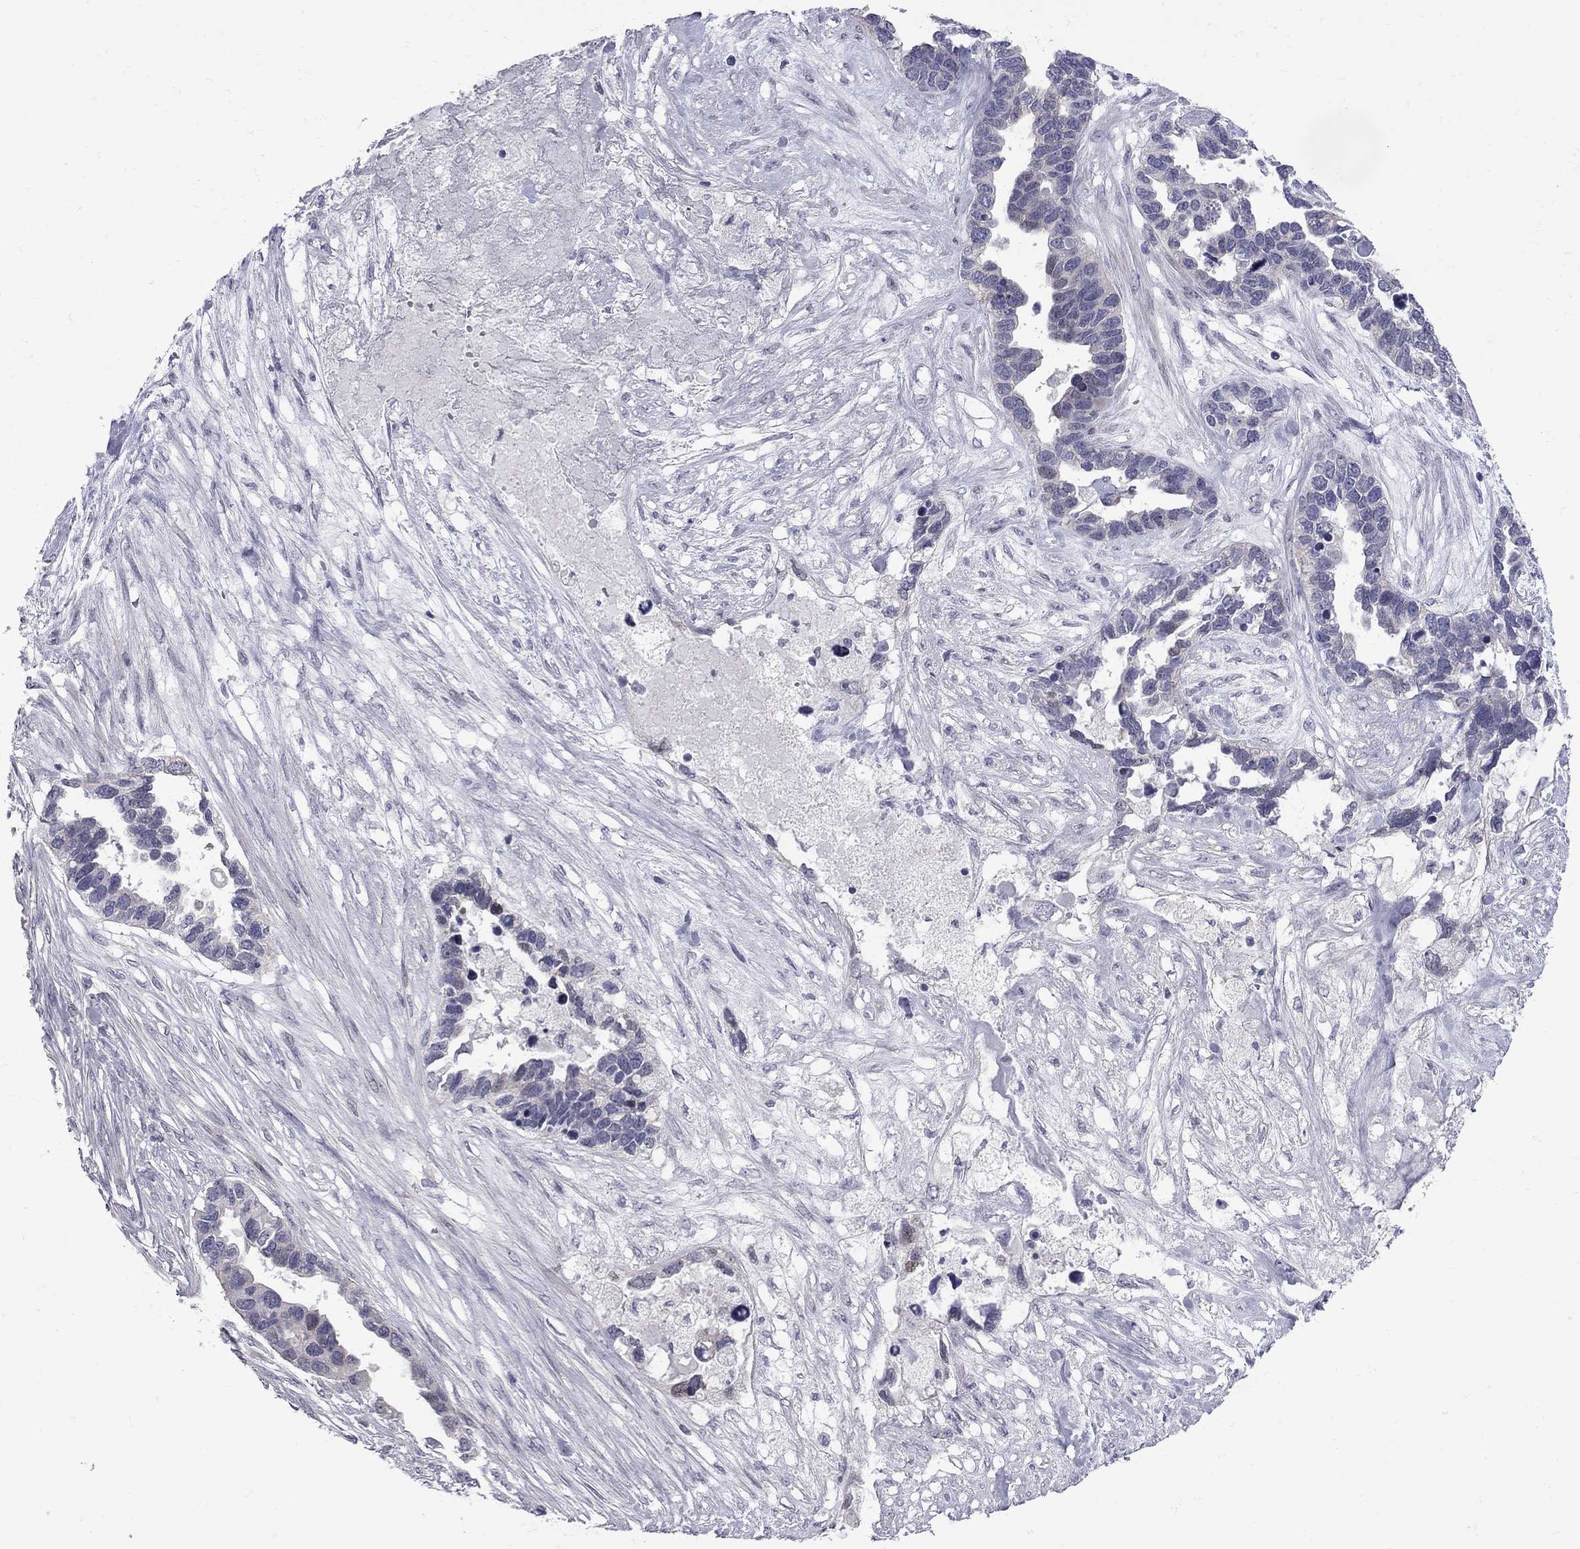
{"staining": {"intensity": "negative", "quantity": "none", "location": "none"}, "tissue": "ovarian cancer", "cell_type": "Tumor cells", "image_type": "cancer", "snomed": [{"axis": "morphology", "description": "Cystadenocarcinoma, serous, NOS"}, {"axis": "topography", "description": "Ovary"}], "caption": "An immunohistochemistry photomicrograph of ovarian cancer (serous cystadenocarcinoma) is shown. There is no staining in tumor cells of ovarian cancer (serous cystadenocarcinoma).", "gene": "NRARP", "patient": {"sex": "female", "age": 54}}